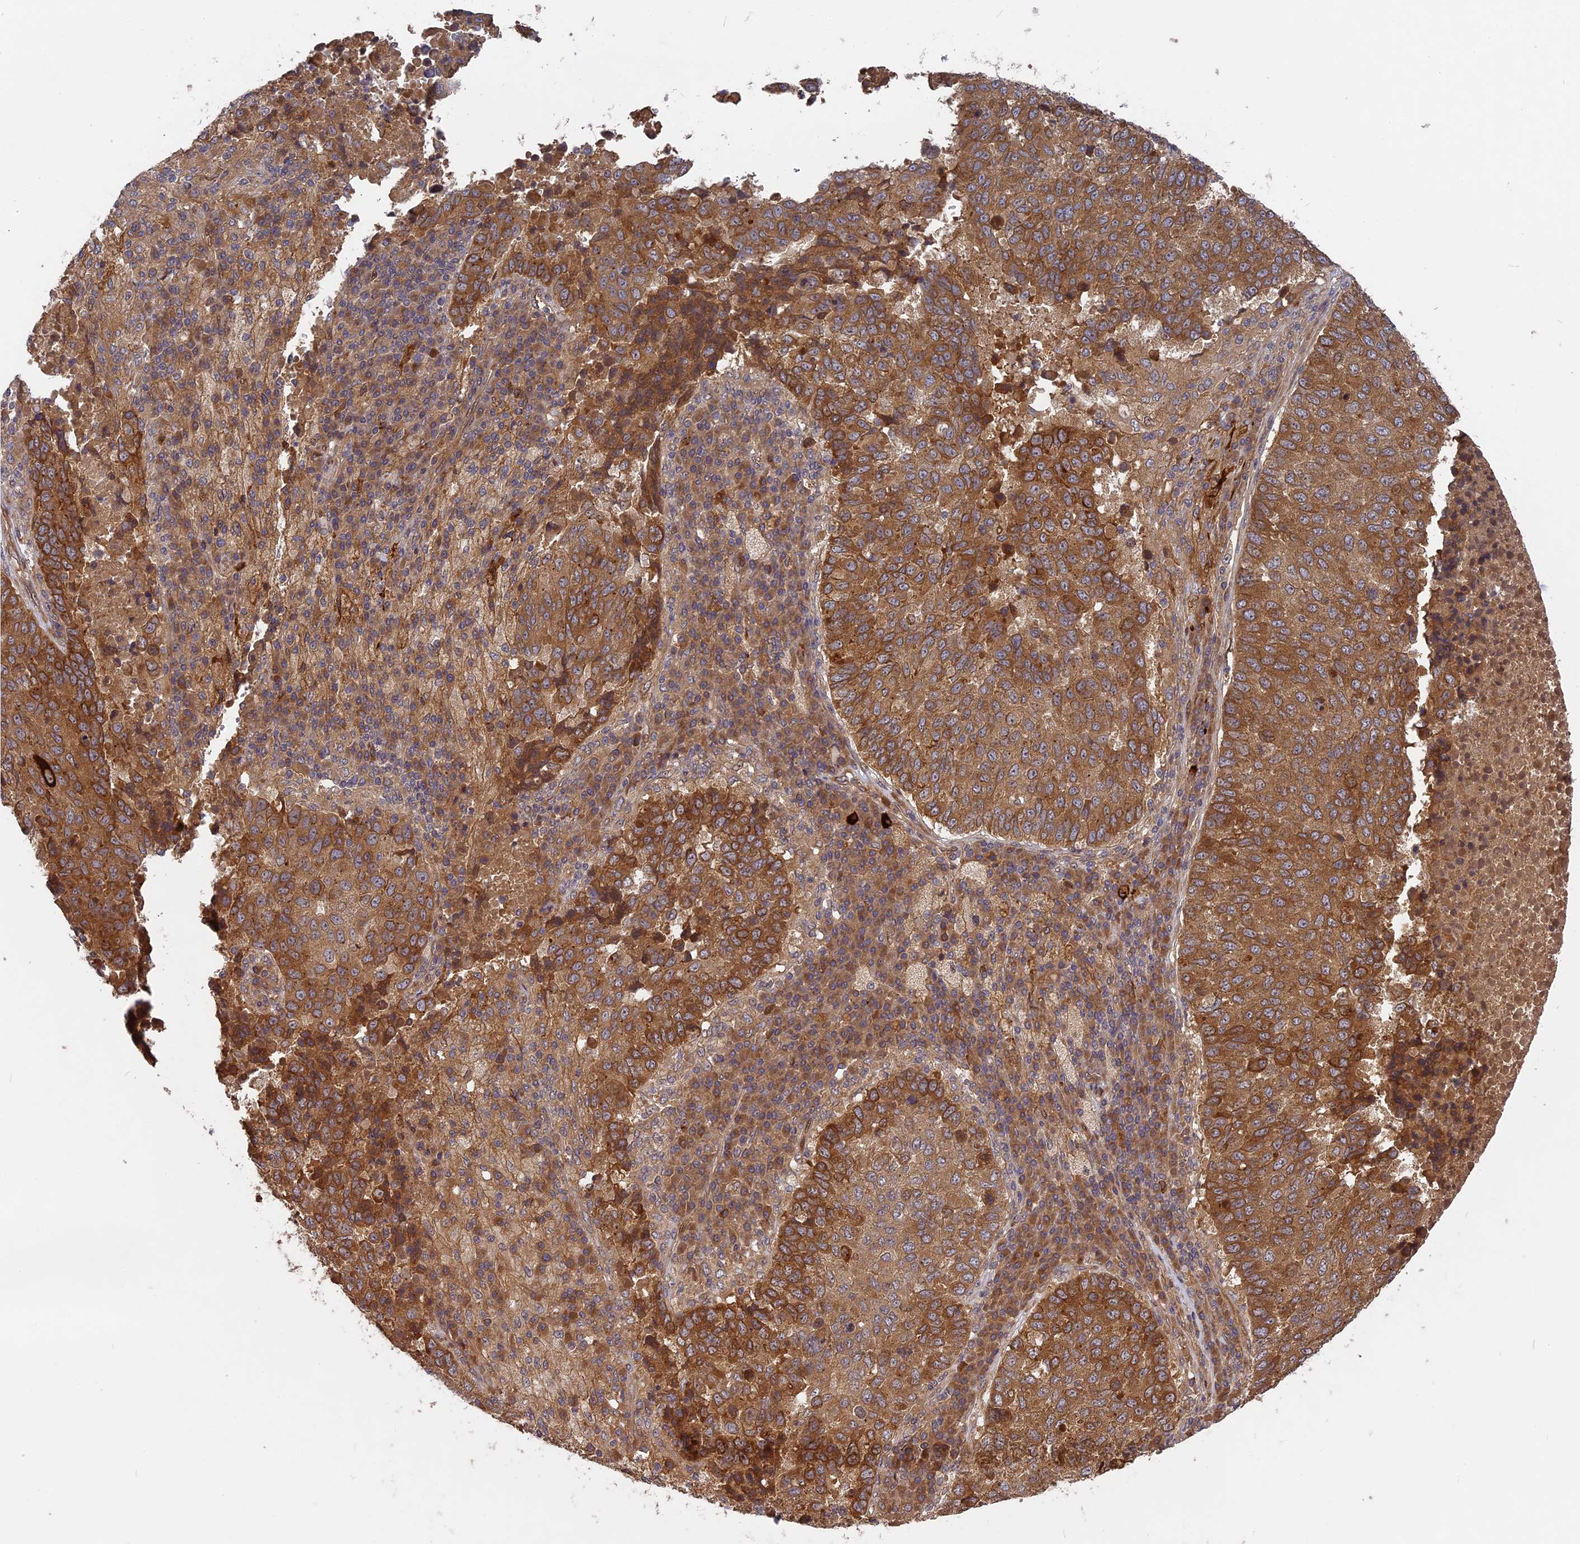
{"staining": {"intensity": "strong", "quantity": ">75%", "location": "cytoplasmic/membranous"}, "tissue": "lung cancer", "cell_type": "Tumor cells", "image_type": "cancer", "snomed": [{"axis": "morphology", "description": "Squamous cell carcinoma, NOS"}, {"axis": "topography", "description": "Lung"}], "caption": "DAB (3,3'-diaminobenzidine) immunohistochemical staining of human squamous cell carcinoma (lung) exhibits strong cytoplasmic/membranous protein positivity in approximately >75% of tumor cells. The staining was performed using DAB (3,3'-diaminobenzidine), with brown indicating positive protein expression. Nuclei are stained blue with hematoxylin.", "gene": "TMUB2", "patient": {"sex": "male", "age": 73}}